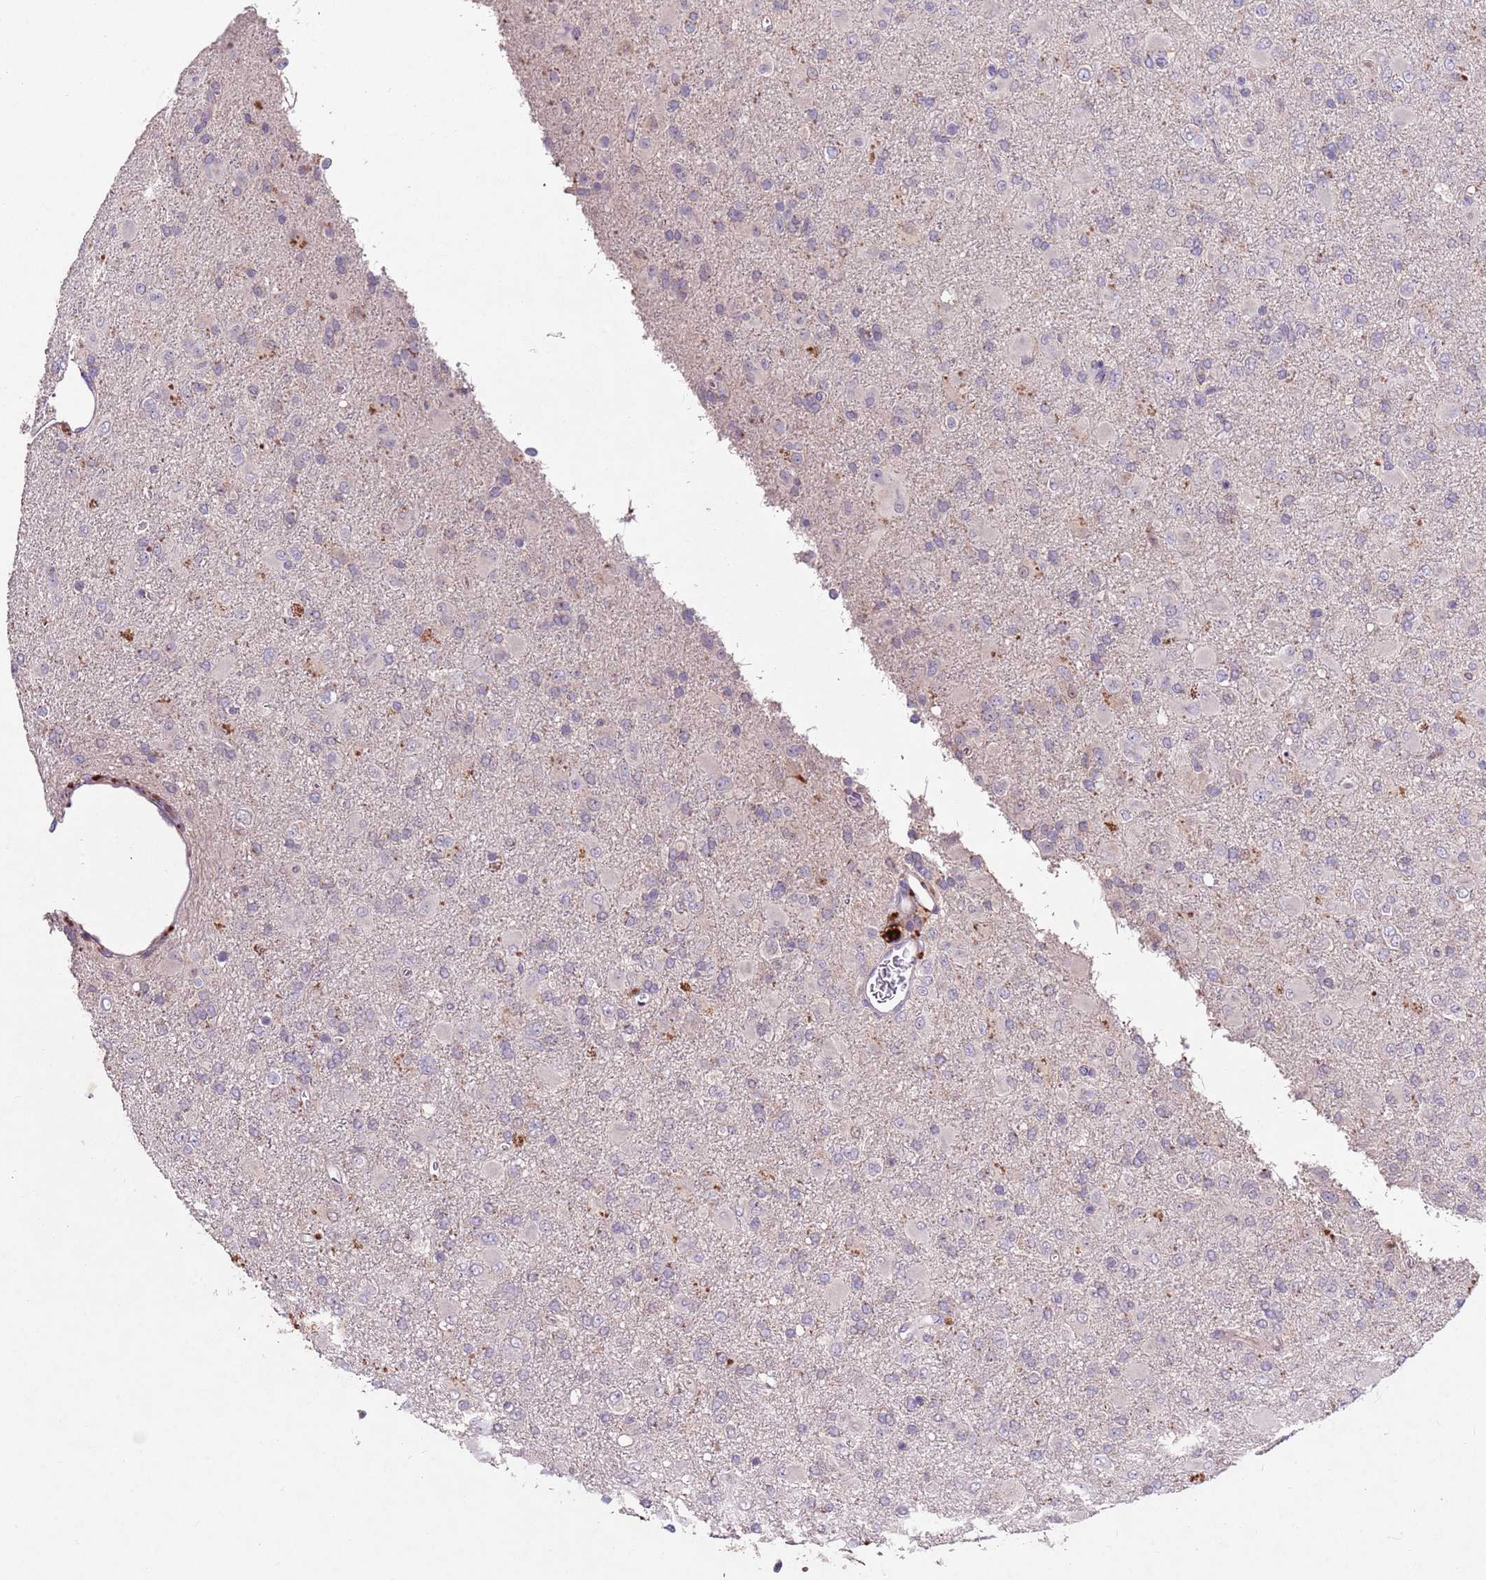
{"staining": {"intensity": "negative", "quantity": "none", "location": "none"}, "tissue": "glioma", "cell_type": "Tumor cells", "image_type": "cancer", "snomed": [{"axis": "morphology", "description": "Glioma, malignant, Low grade"}, {"axis": "topography", "description": "Brain"}], "caption": "High power microscopy histopathology image of an immunohistochemistry (IHC) micrograph of glioma, revealing no significant expression in tumor cells.", "gene": "NRDE2", "patient": {"sex": "male", "age": 65}}